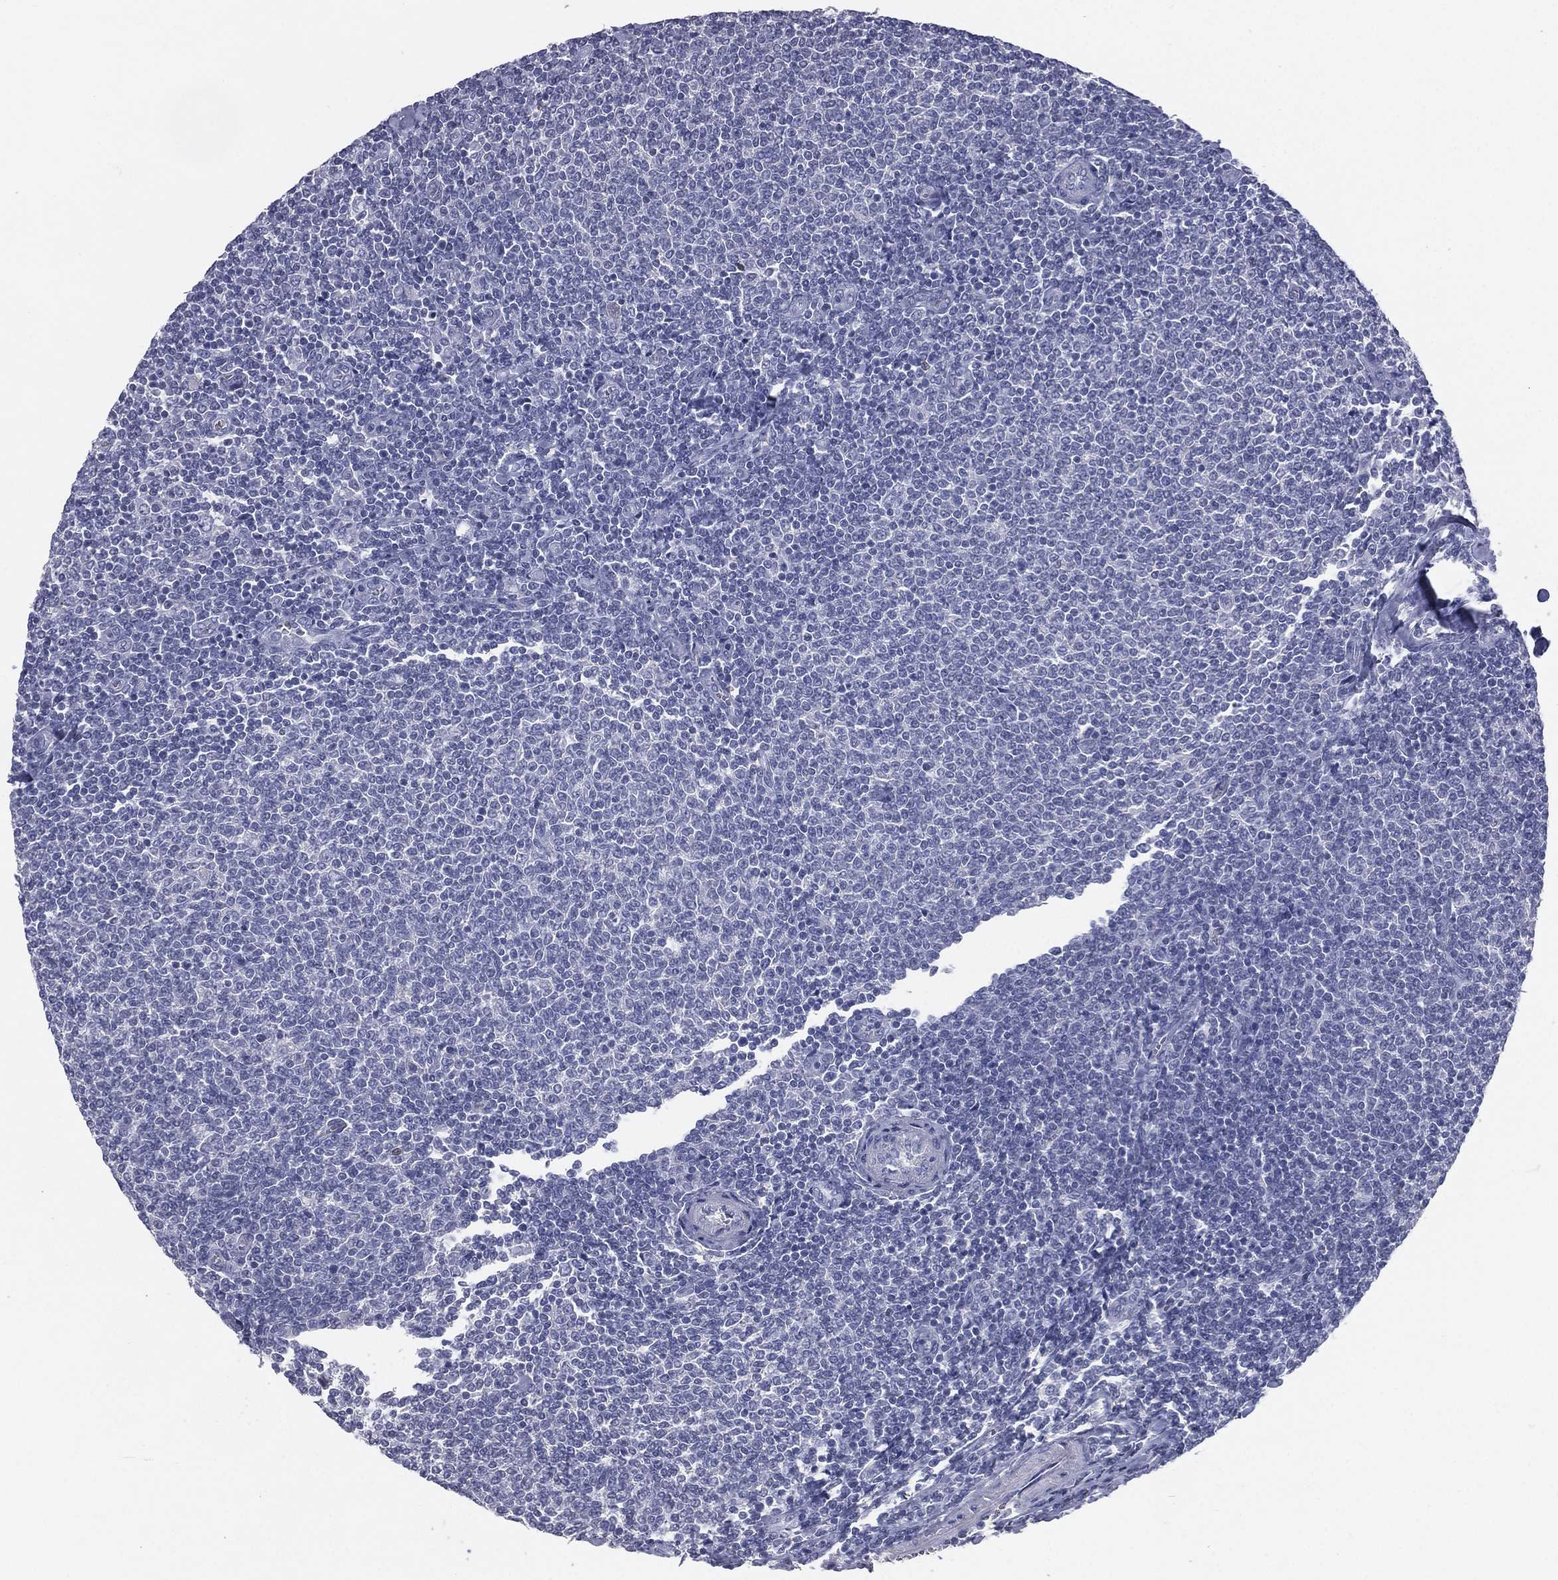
{"staining": {"intensity": "negative", "quantity": "none", "location": "none"}, "tissue": "lymphoma", "cell_type": "Tumor cells", "image_type": "cancer", "snomed": [{"axis": "morphology", "description": "Malignant lymphoma, non-Hodgkin's type, Low grade"}, {"axis": "topography", "description": "Lymph node"}], "caption": "Tumor cells are negative for brown protein staining in lymphoma.", "gene": "ESX1", "patient": {"sex": "male", "age": 52}}